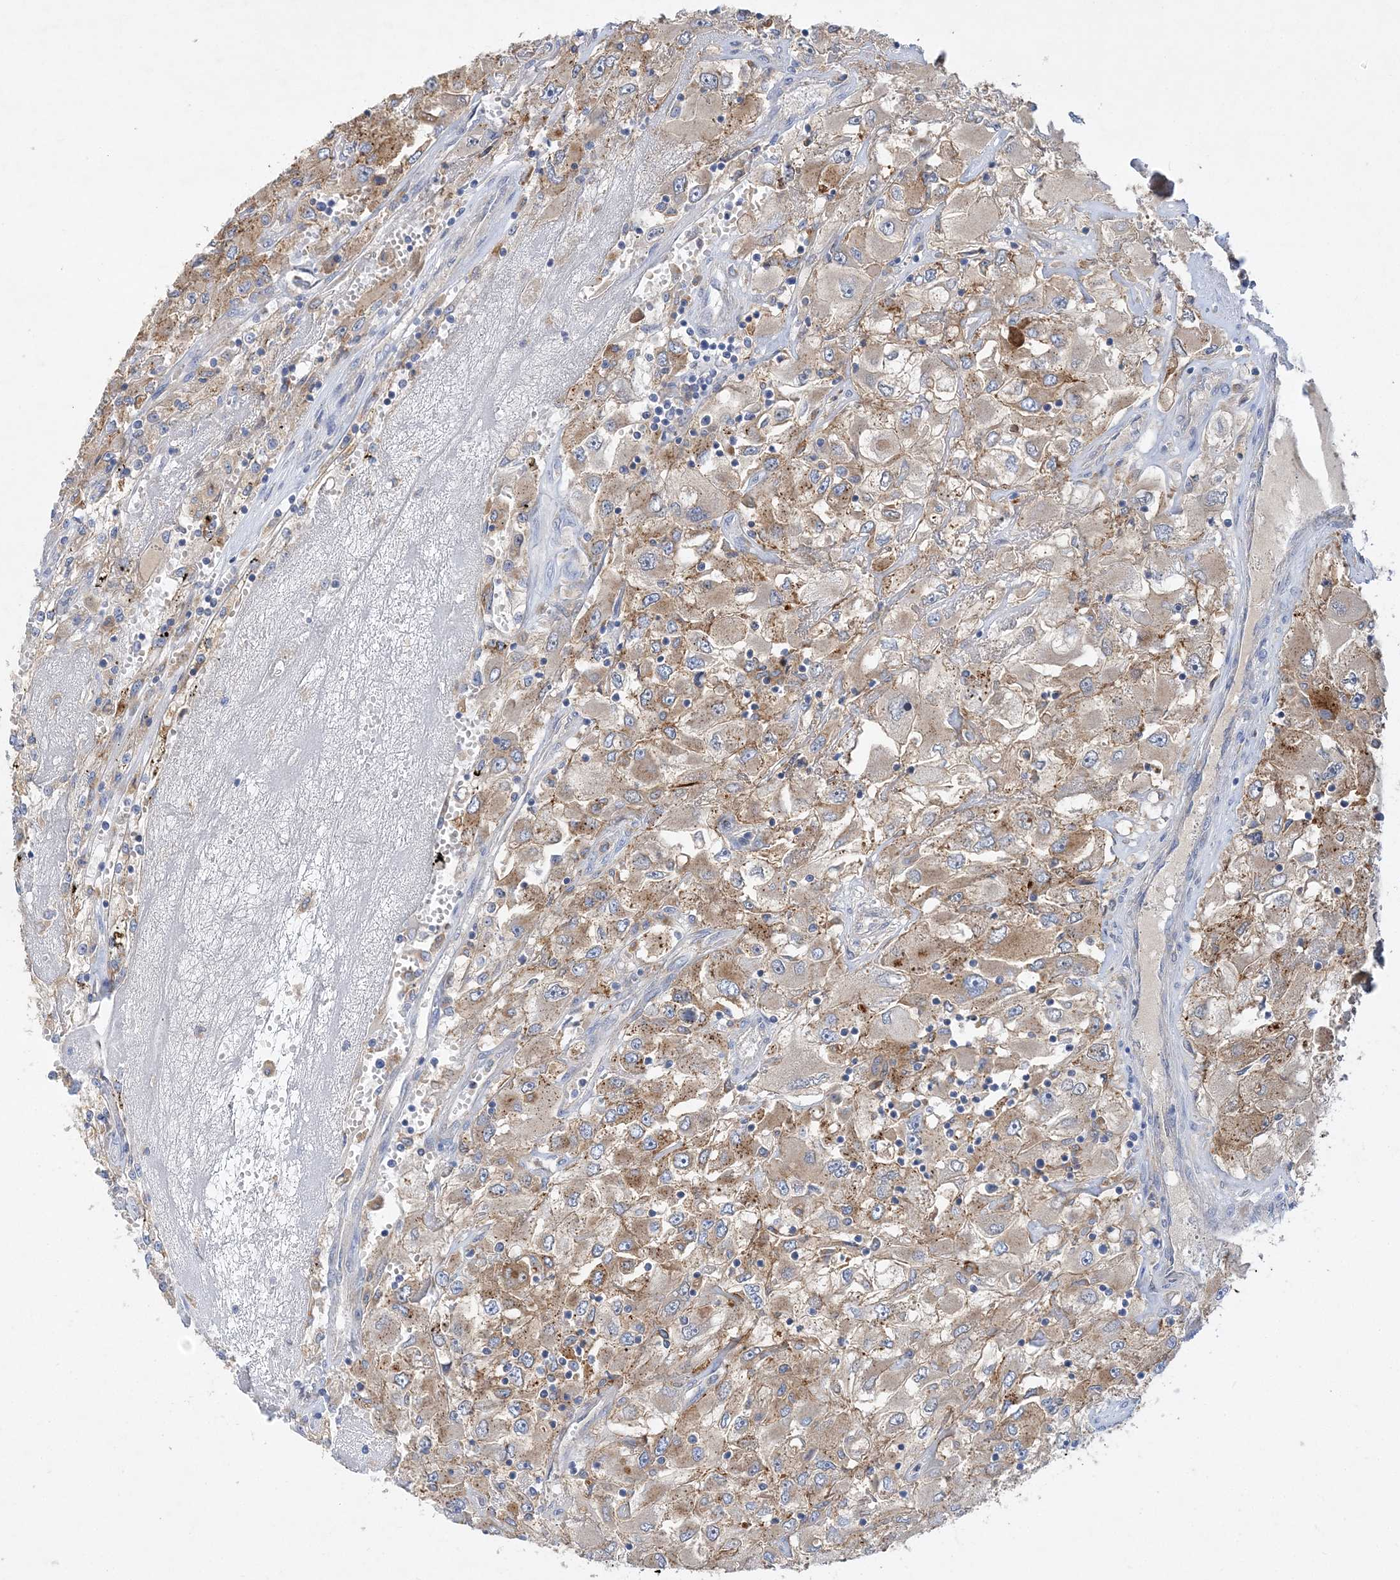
{"staining": {"intensity": "moderate", "quantity": ">75%", "location": "cytoplasmic/membranous"}, "tissue": "renal cancer", "cell_type": "Tumor cells", "image_type": "cancer", "snomed": [{"axis": "morphology", "description": "Adenocarcinoma, NOS"}, {"axis": "topography", "description": "Kidney"}], "caption": "A medium amount of moderate cytoplasmic/membranous expression is appreciated in about >75% of tumor cells in renal adenocarcinoma tissue. The protein is shown in brown color, while the nuclei are stained blue.", "gene": "GRINA", "patient": {"sex": "female", "age": 52}}